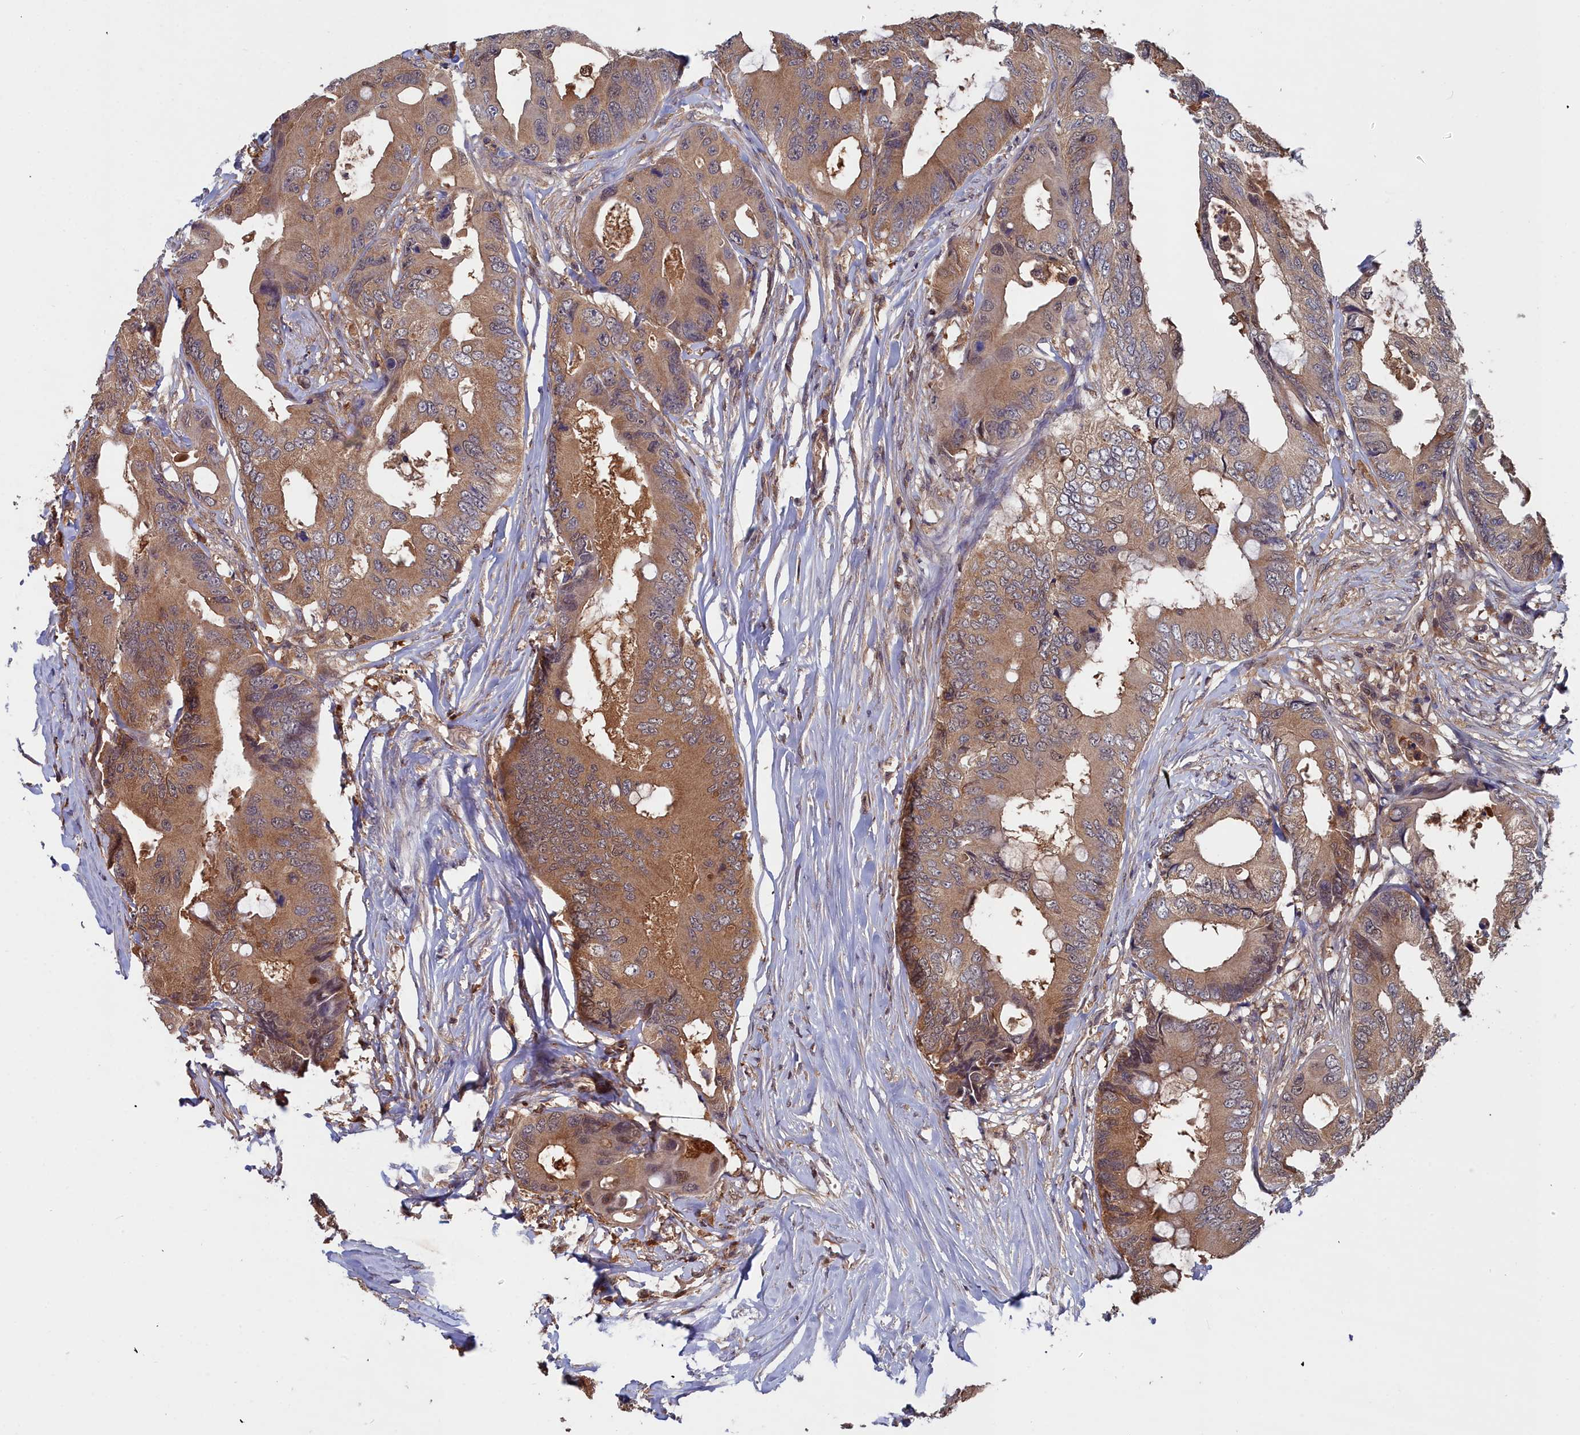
{"staining": {"intensity": "moderate", "quantity": ">75%", "location": "cytoplasmic/membranous"}, "tissue": "colorectal cancer", "cell_type": "Tumor cells", "image_type": "cancer", "snomed": [{"axis": "morphology", "description": "Adenocarcinoma, NOS"}, {"axis": "topography", "description": "Colon"}], "caption": "A brown stain shows moderate cytoplasmic/membranous expression of a protein in adenocarcinoma (colorectal) tumor cells. (Brightfield microscopy of DAB IHC at high magnification).", "gene": "GFRA2", "patient": {"sex": "male", "age": 71}}